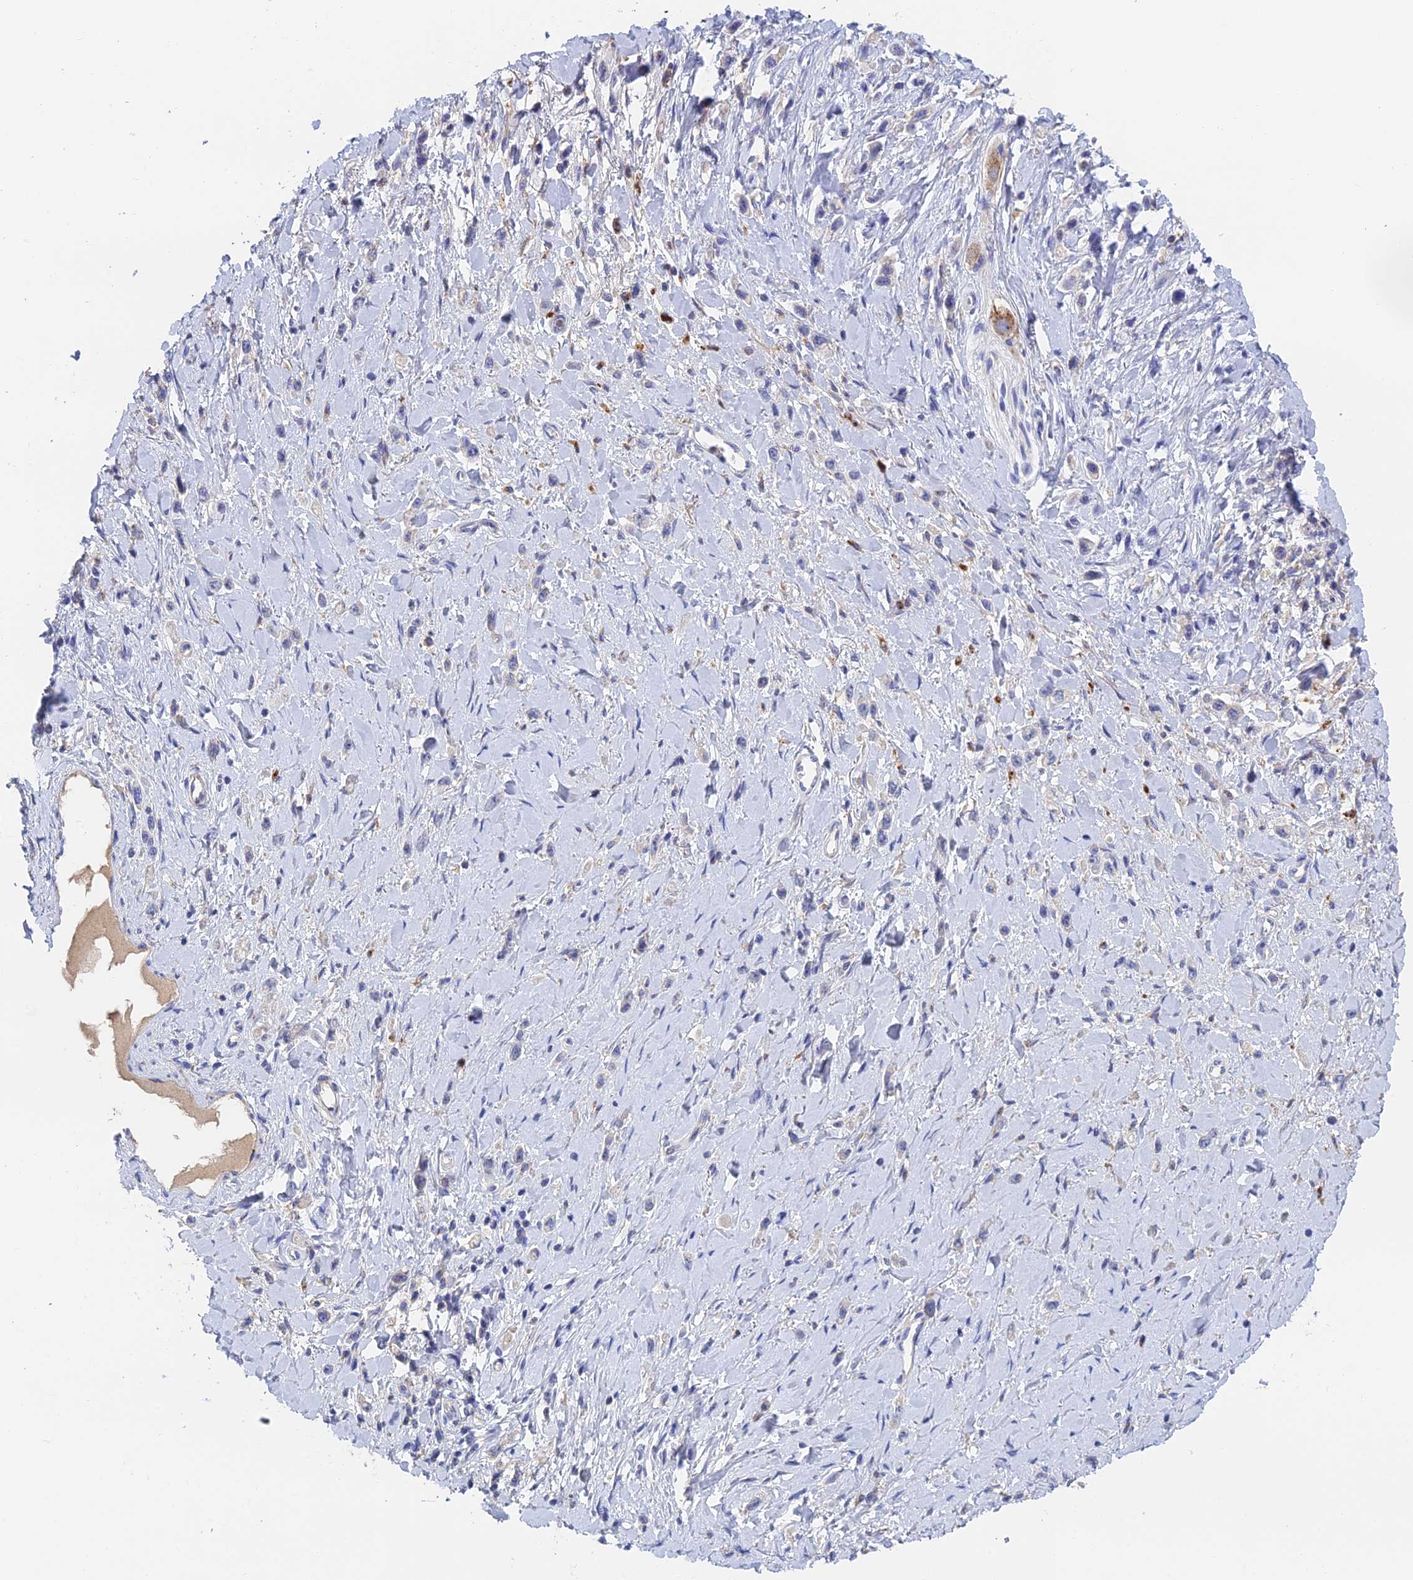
{"staining": {"intensity": "negative", "quantity": "none", "location": "none"}, "tissue": "stomach cancer", "cell_type": "Tumor cells", "image_type": "cancer", "snomed": [{"axis": "morphology", "description": "Adenocarcinoma, NOS"}, {"axis": "topography", "description": "Stomach"}], "caption": "This is a image of IHC staining of adenocarcinoma (stomach), which shows no expression in tumor cells.", "gene": "RPGRIP1L", "patient": {"sex": "female", "age": 65}}